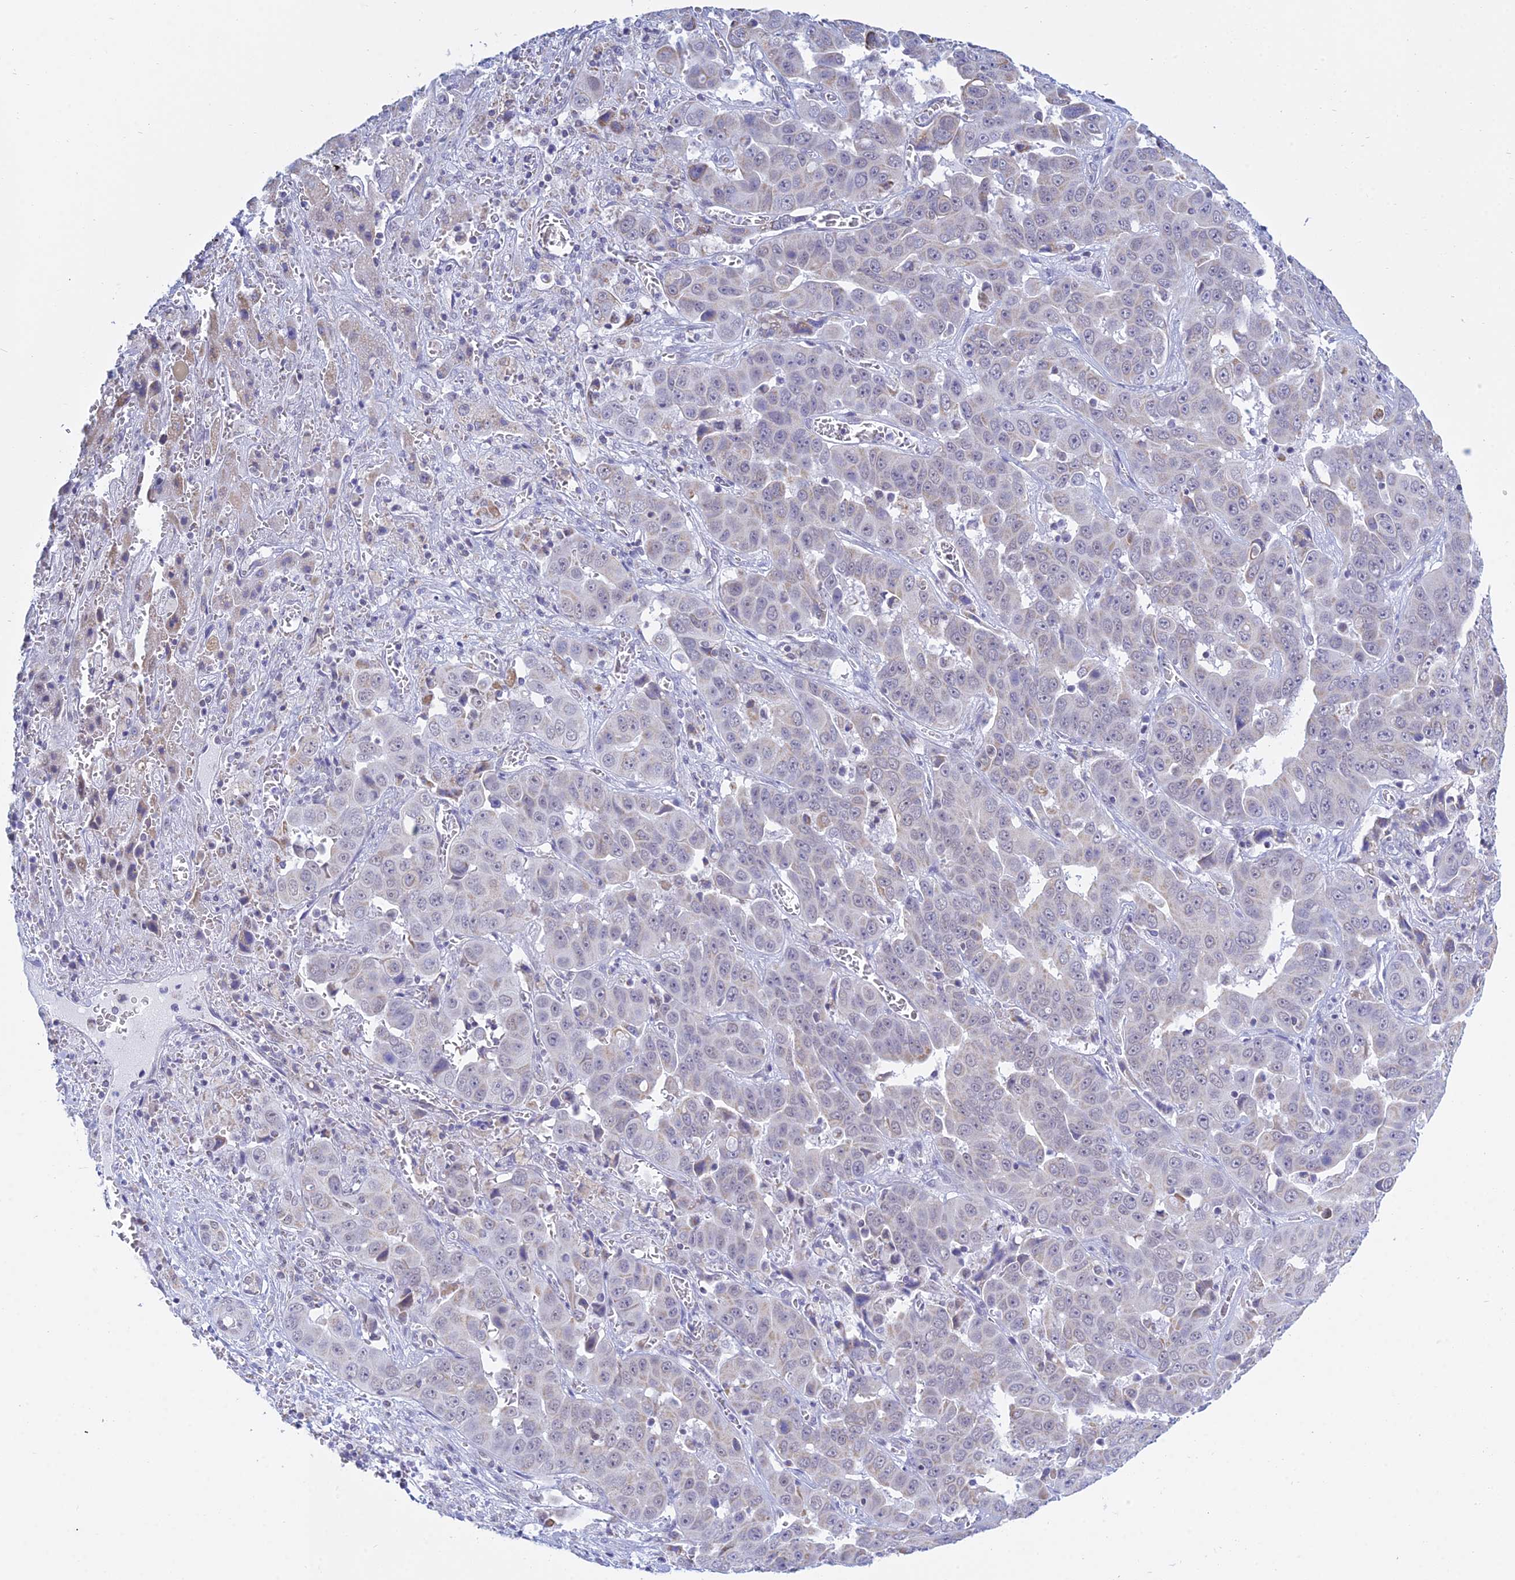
{"staining": {"intensity": "negative", "quantity": "none", "location": "none"}, "tissue": "liver cancer", "cell_type": "Tumor cells", "image_type": "cancer", "snomed": [{"axis": "morphology", "description": "Cholangiocarcinoma"}, {"axis": "topography", "description": "Liver"}], "caption": "Liver cancer (cholangiocarcinoma) stained for a protein using immunohistochemistry displays no staining tumor cells.", "gene": "KLF14", "patient": {"sex": "female", "age": 52}}